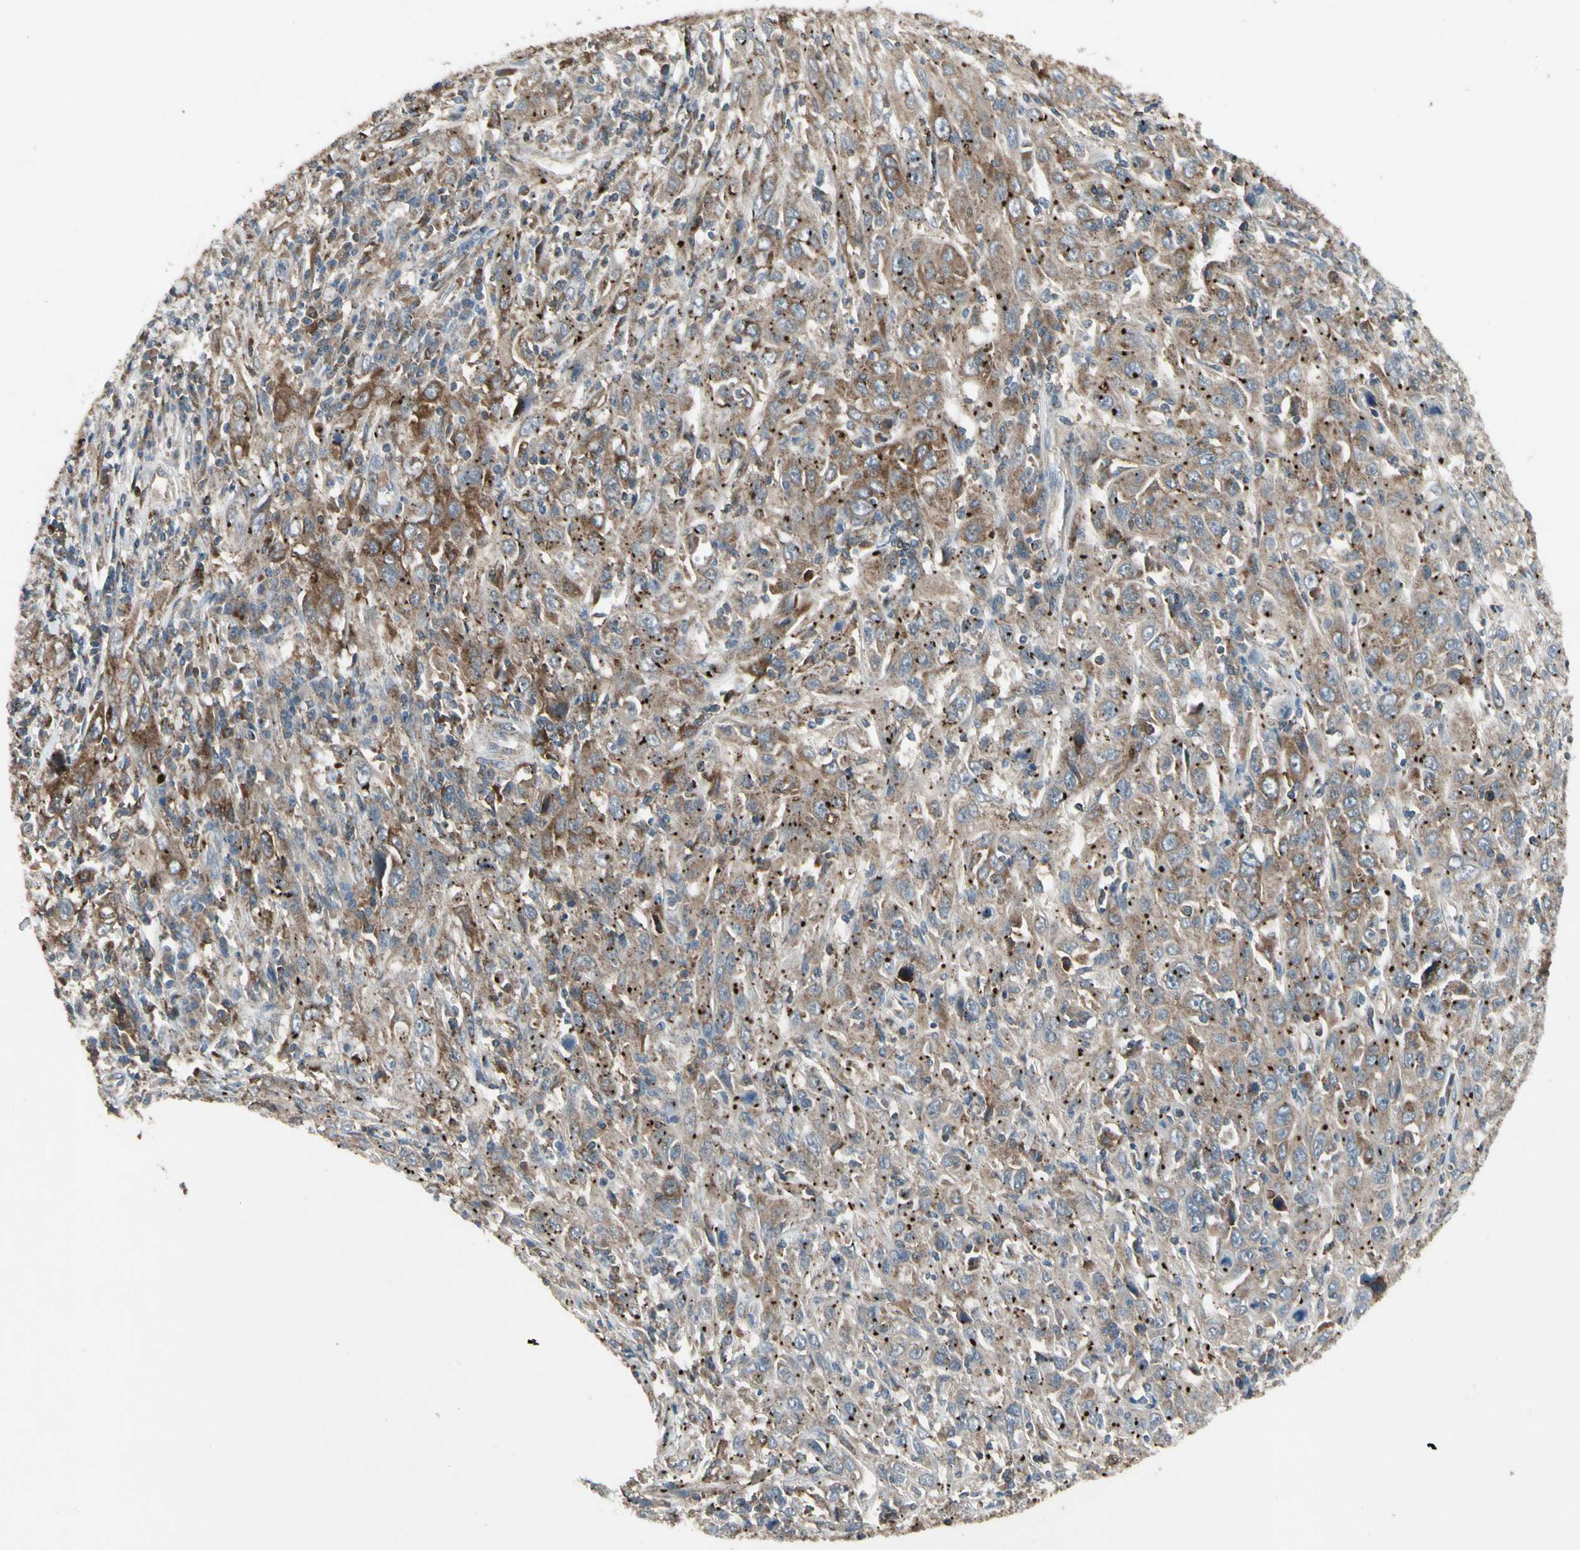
{"staining": {"intensity": "moderate", "quantity": ">75%", "location": "cytoplasmic/membranous"}, "tissue": "cervical cancer", "cell_type": "Tumor cells", "image_type": "cancer", "snomed": [{"axis": "morphology", "description": "Squamous cell carcinoma, NOS"}, {"axis": "topography", "description": "Cervix"}], "caption": "Protein expression analysis of human cervical cancer reveals moderate cytoplasmic/membranous expression in approximately >75% of tumor cells. The protein of interest is stained brown, and the nuclei are stained in blue (DAB IHC with brightfield microscopy, high magnification).", "gene": "NMI", "patient": {"sex": "female", "age": 46}}